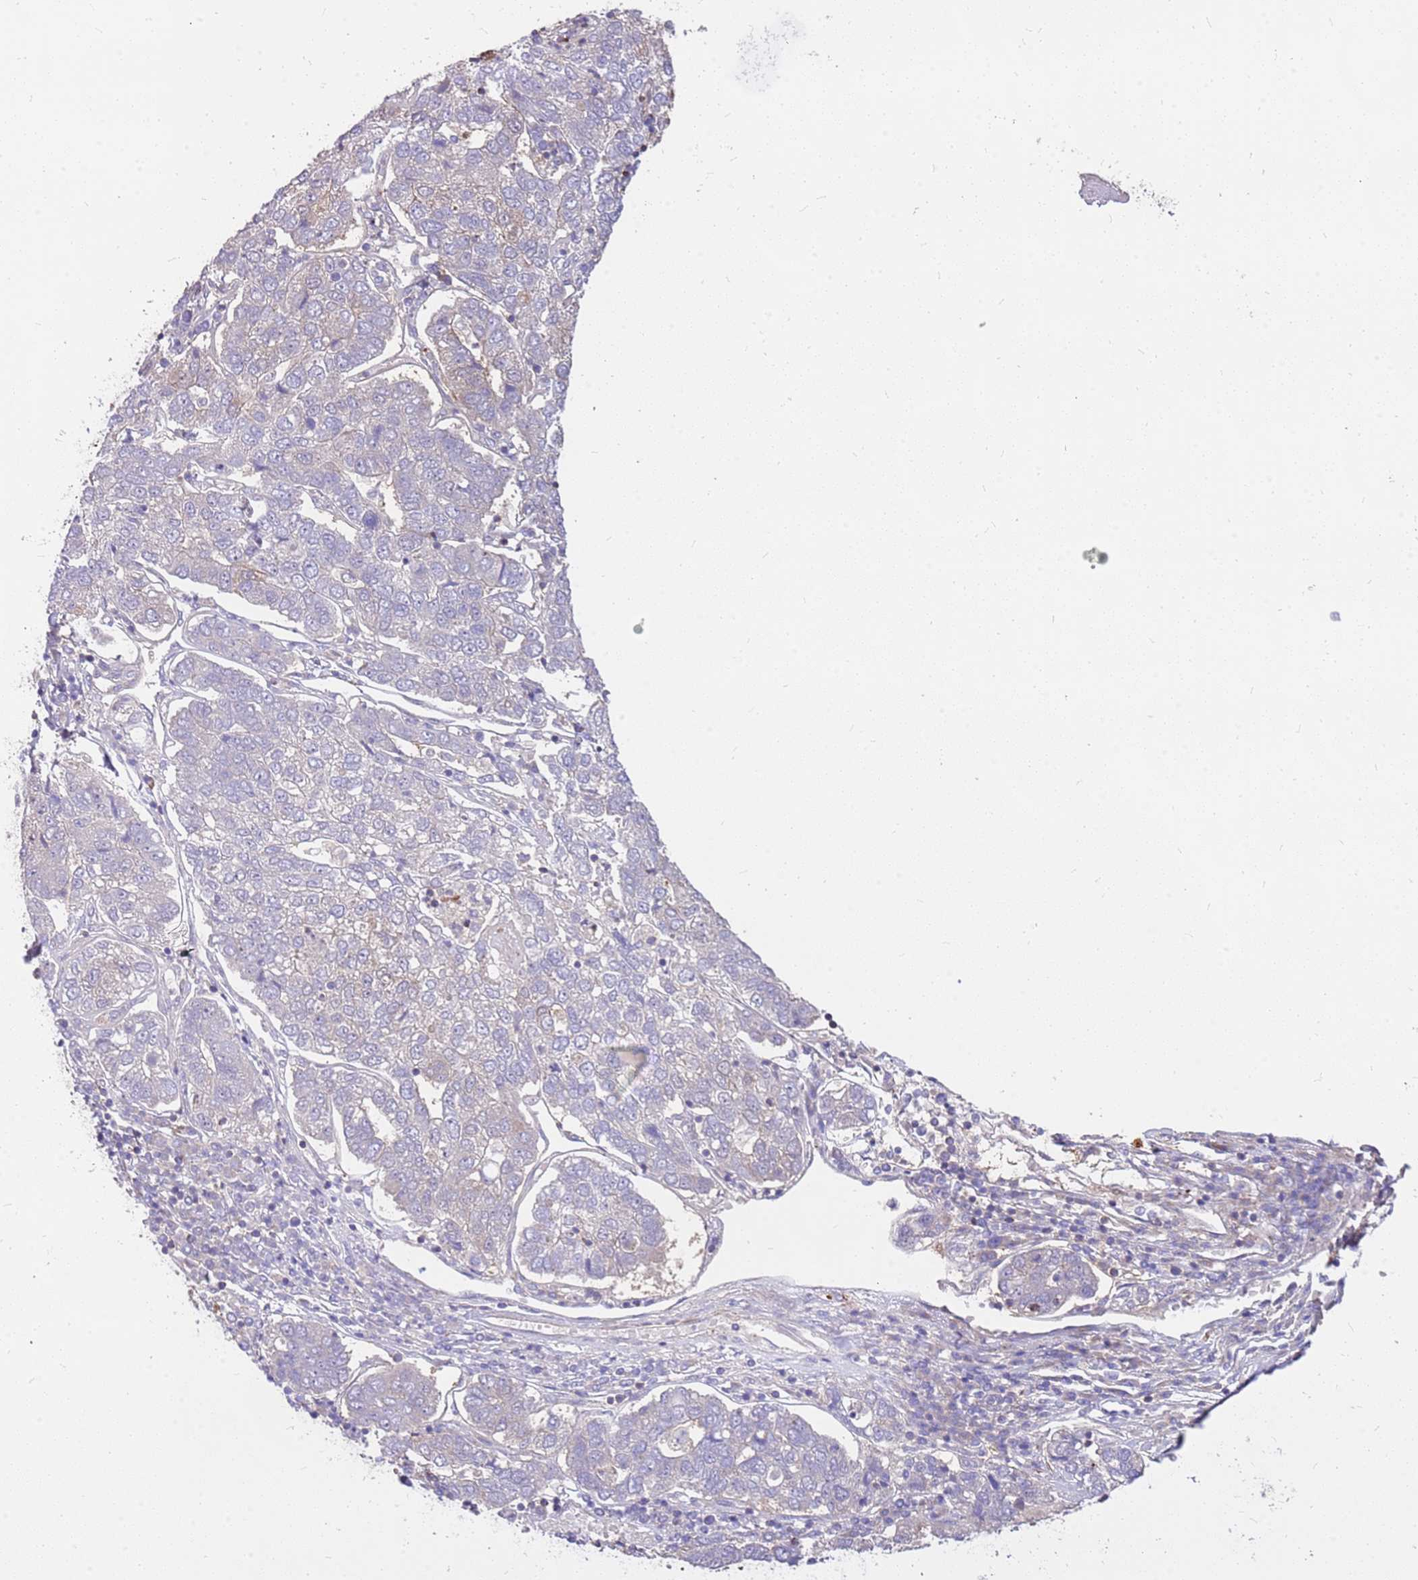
{"staining": {"intensity": "negative", "quantity": "none", "location": "none"}, "tissue": "pancreatic cancer", "cell_type": "Tumor cells", "image_type": "cancer", "snomed": [{"axis": "morphology", "description": "Adenocarcinoma, NOS"}, {"axis": "topography", "description": "Pancreas"}], "caption": "This is an immunohistochemistry histopathology image of human pancreatic adenocarcinoma. There is no expression in tumor cells.", "gene": "MVD", "patient": {"sex": "female", "age": 61}}